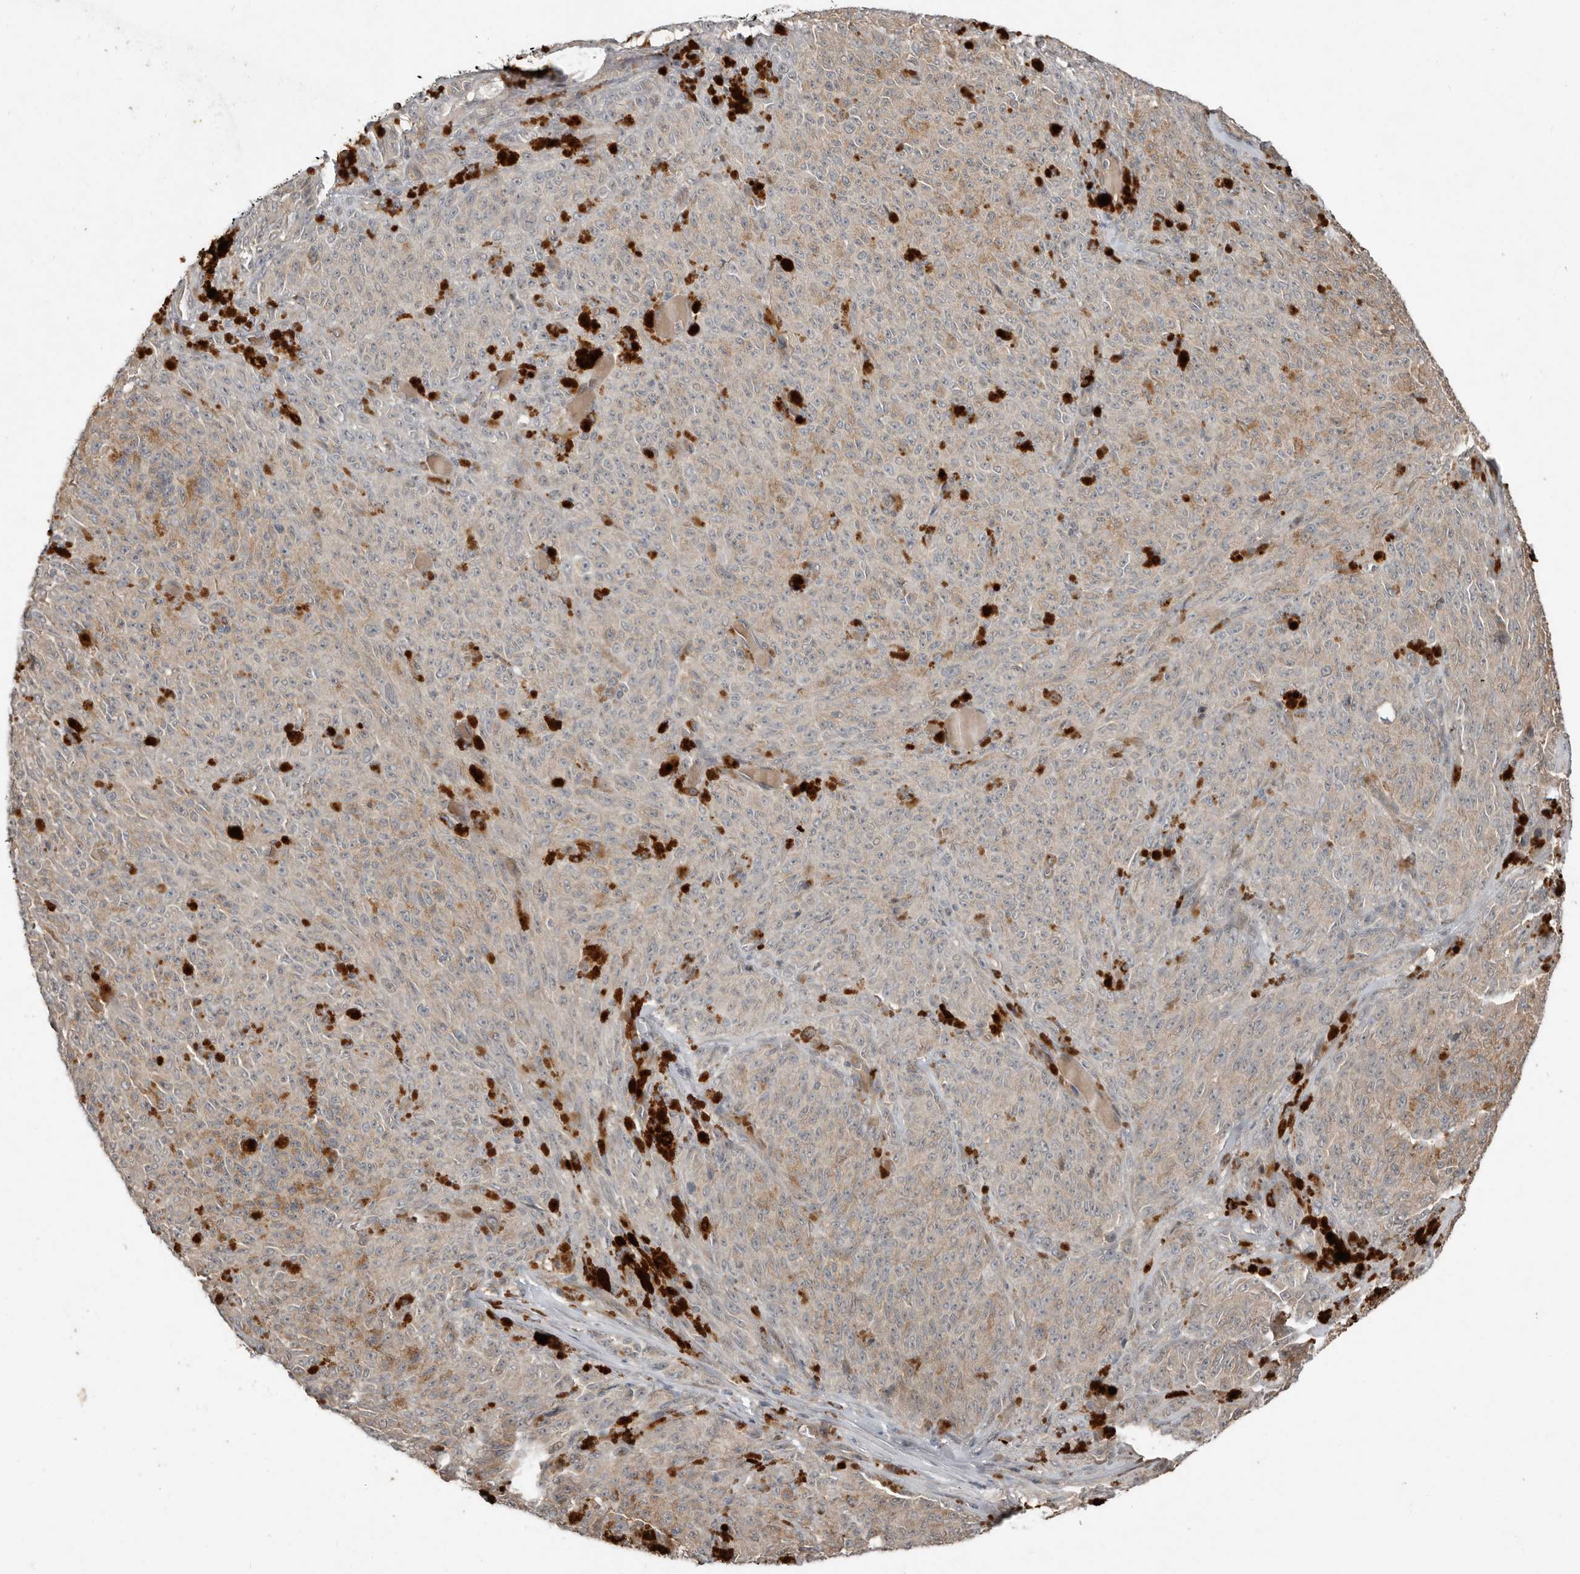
{"staining": {"intensity": "negative", "quantity": "none", "location": "none"}, "tissue": "melanoma", "cell_type": "Tumor cells", "image_type": "cancer", "snomed": [{"axis": "morphology", "description": "Malignant melanoma, NOS"}, {"axis": "topography", "description": "Skin"}], "caption": "The IHC histopathology image has no significant staining in tumor cells of melanoma tissue.", "gene": "TEAD3", "patient": {"sex": "female", "age": 82}}